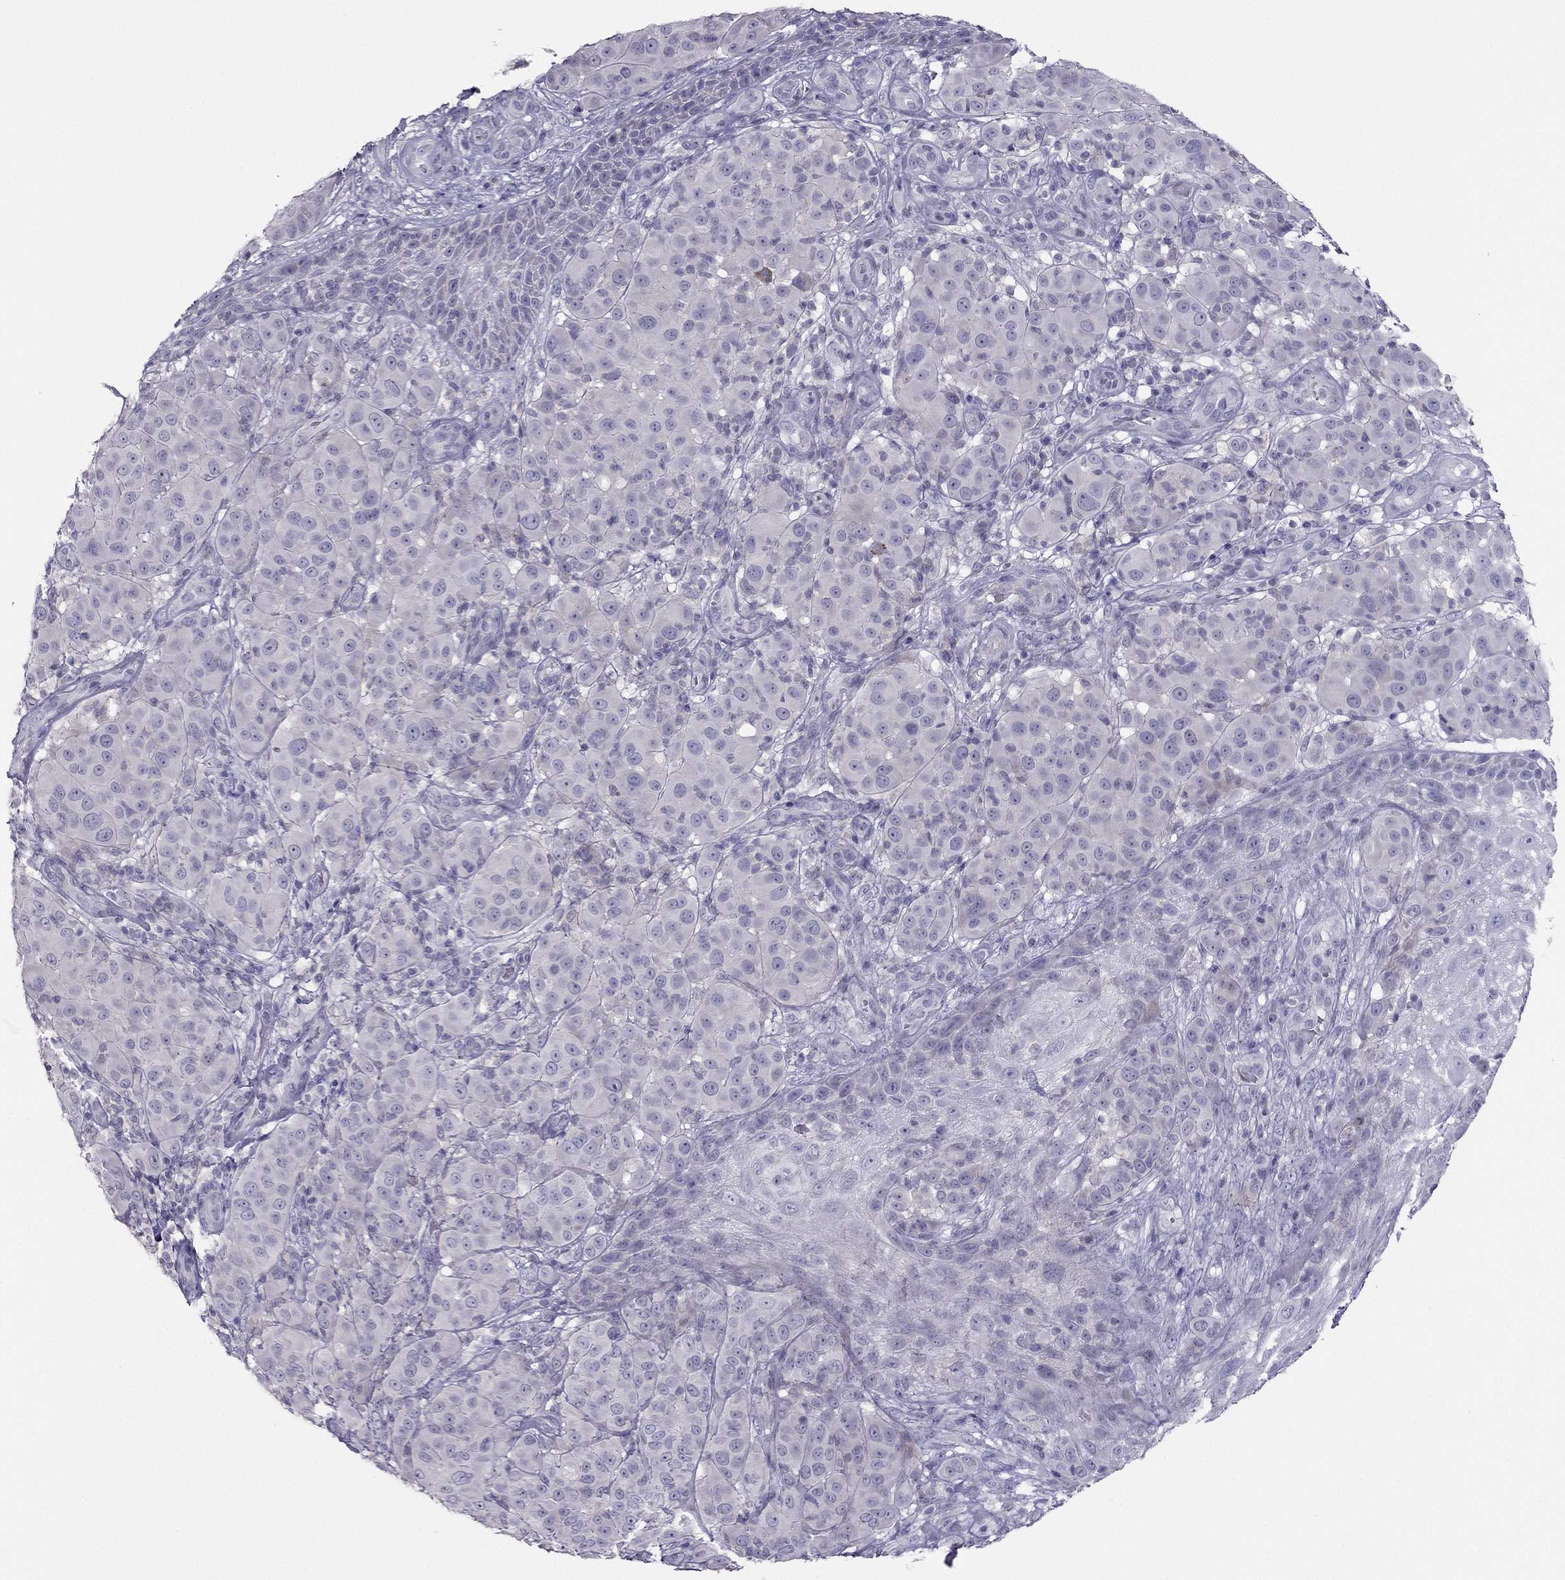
{"staining": {"intensity": "negative", "quantity": "none", "location": "none"}, "tissue": "melanoma", "cell_type": "Tumor cells", "image_type": "cancer", "snomed": [{"axis": "morphology", "description": "Malignant melanoma, NOS"}, {"axis": "topography", "description": "Skin"}], "caption": "Human malignant melanoma stained for a protein using immunohistochemistry (IHC) shows no expression in tumor cells.", "gene": "RGS8", "patient": {"sex": "female", "age": 87}}